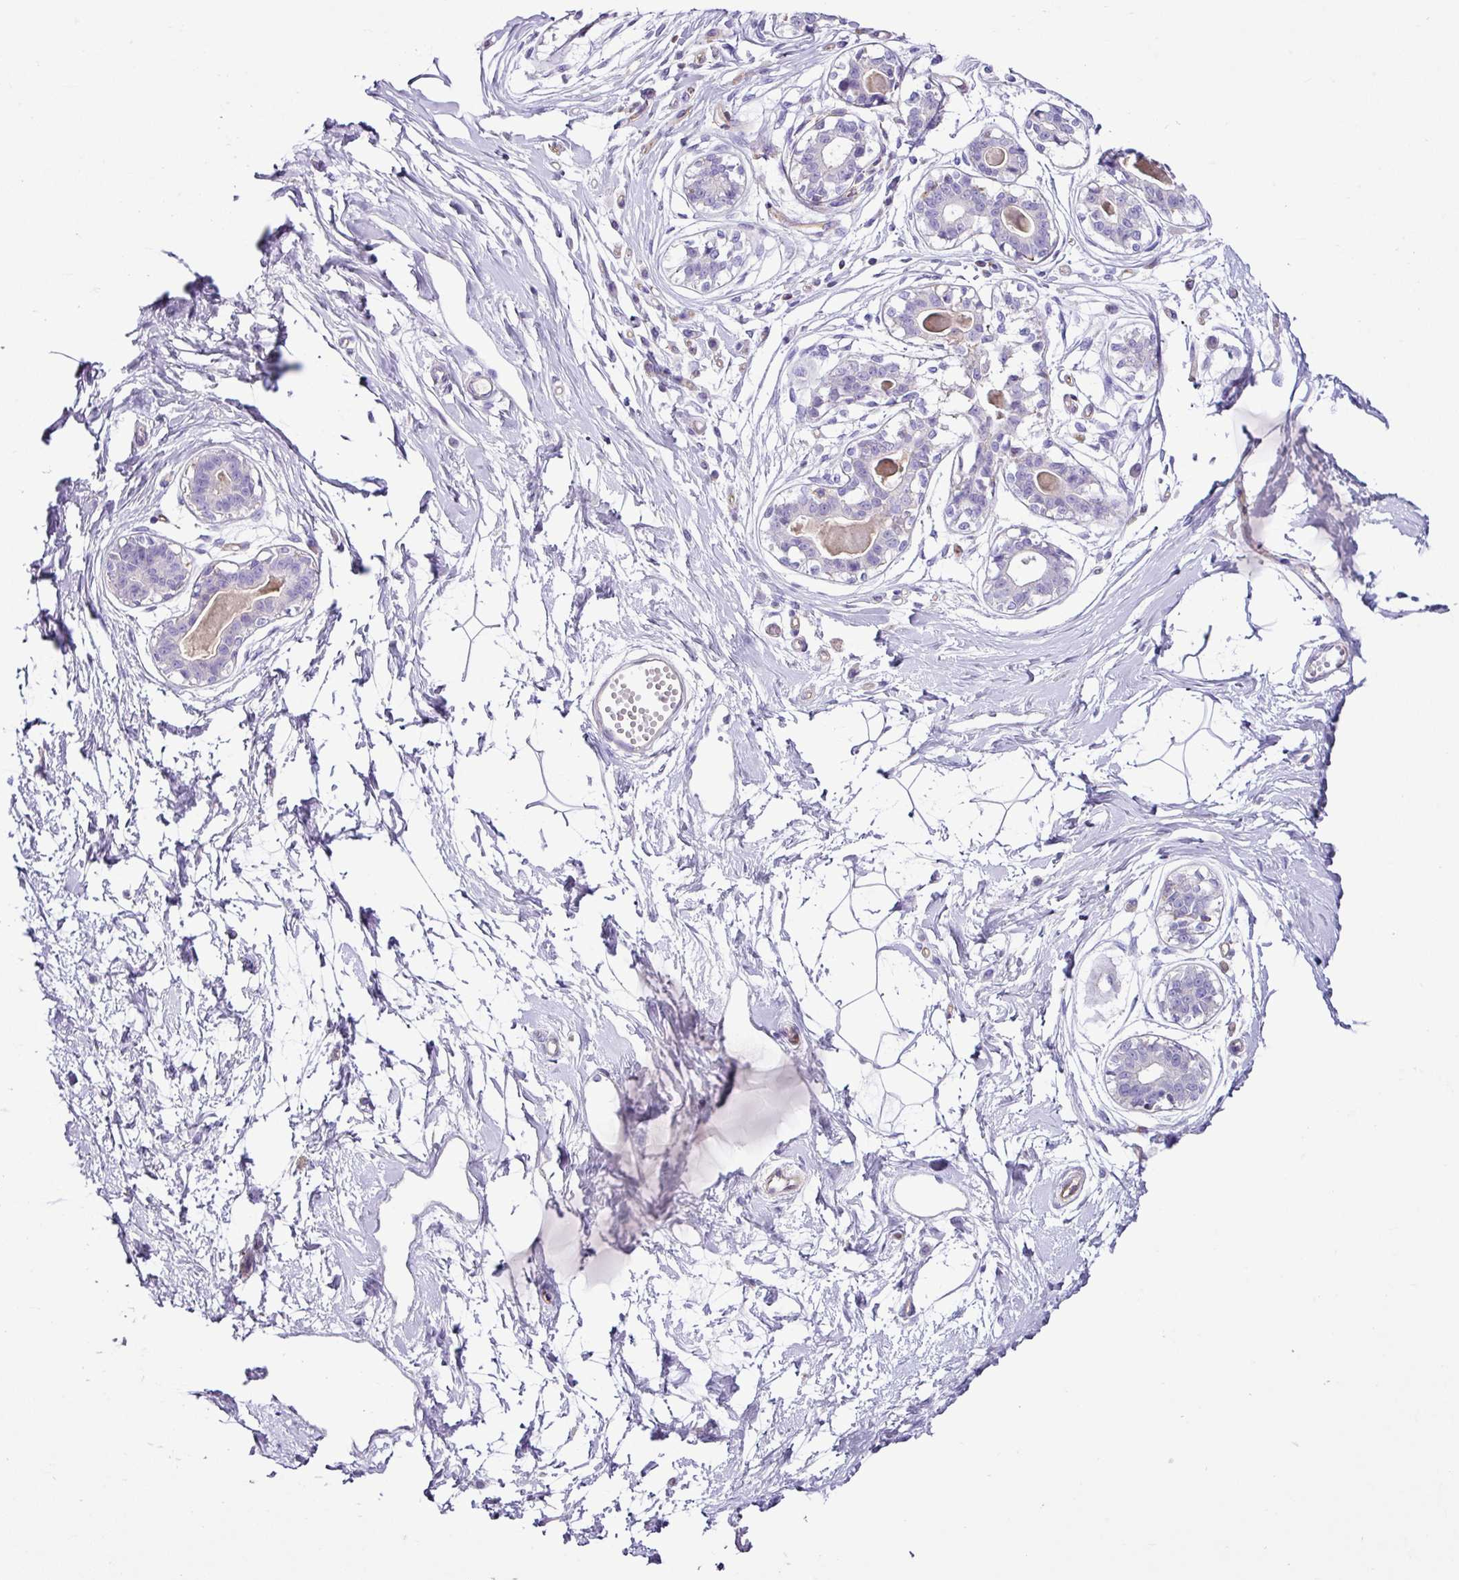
{"staining": {"intensity": "negative", "quantity": "none", "location": "none"}, "tissue": "breast", "cell_type": "Adipocytes", "image_type": "normal", "snomed": [{"axis": "morphology", "description": "Normal tissue, NOS"}, {"axis": "topography", "description": "Breast"}], "caption": "IHC histopathology image of benign breast: human breast stained with DAB (3,3'-diaminobenzidine) reveals no significant protein staining in adipocytes.", "gene": "EME2", "patient": {"sex": "female", "age": 45}}